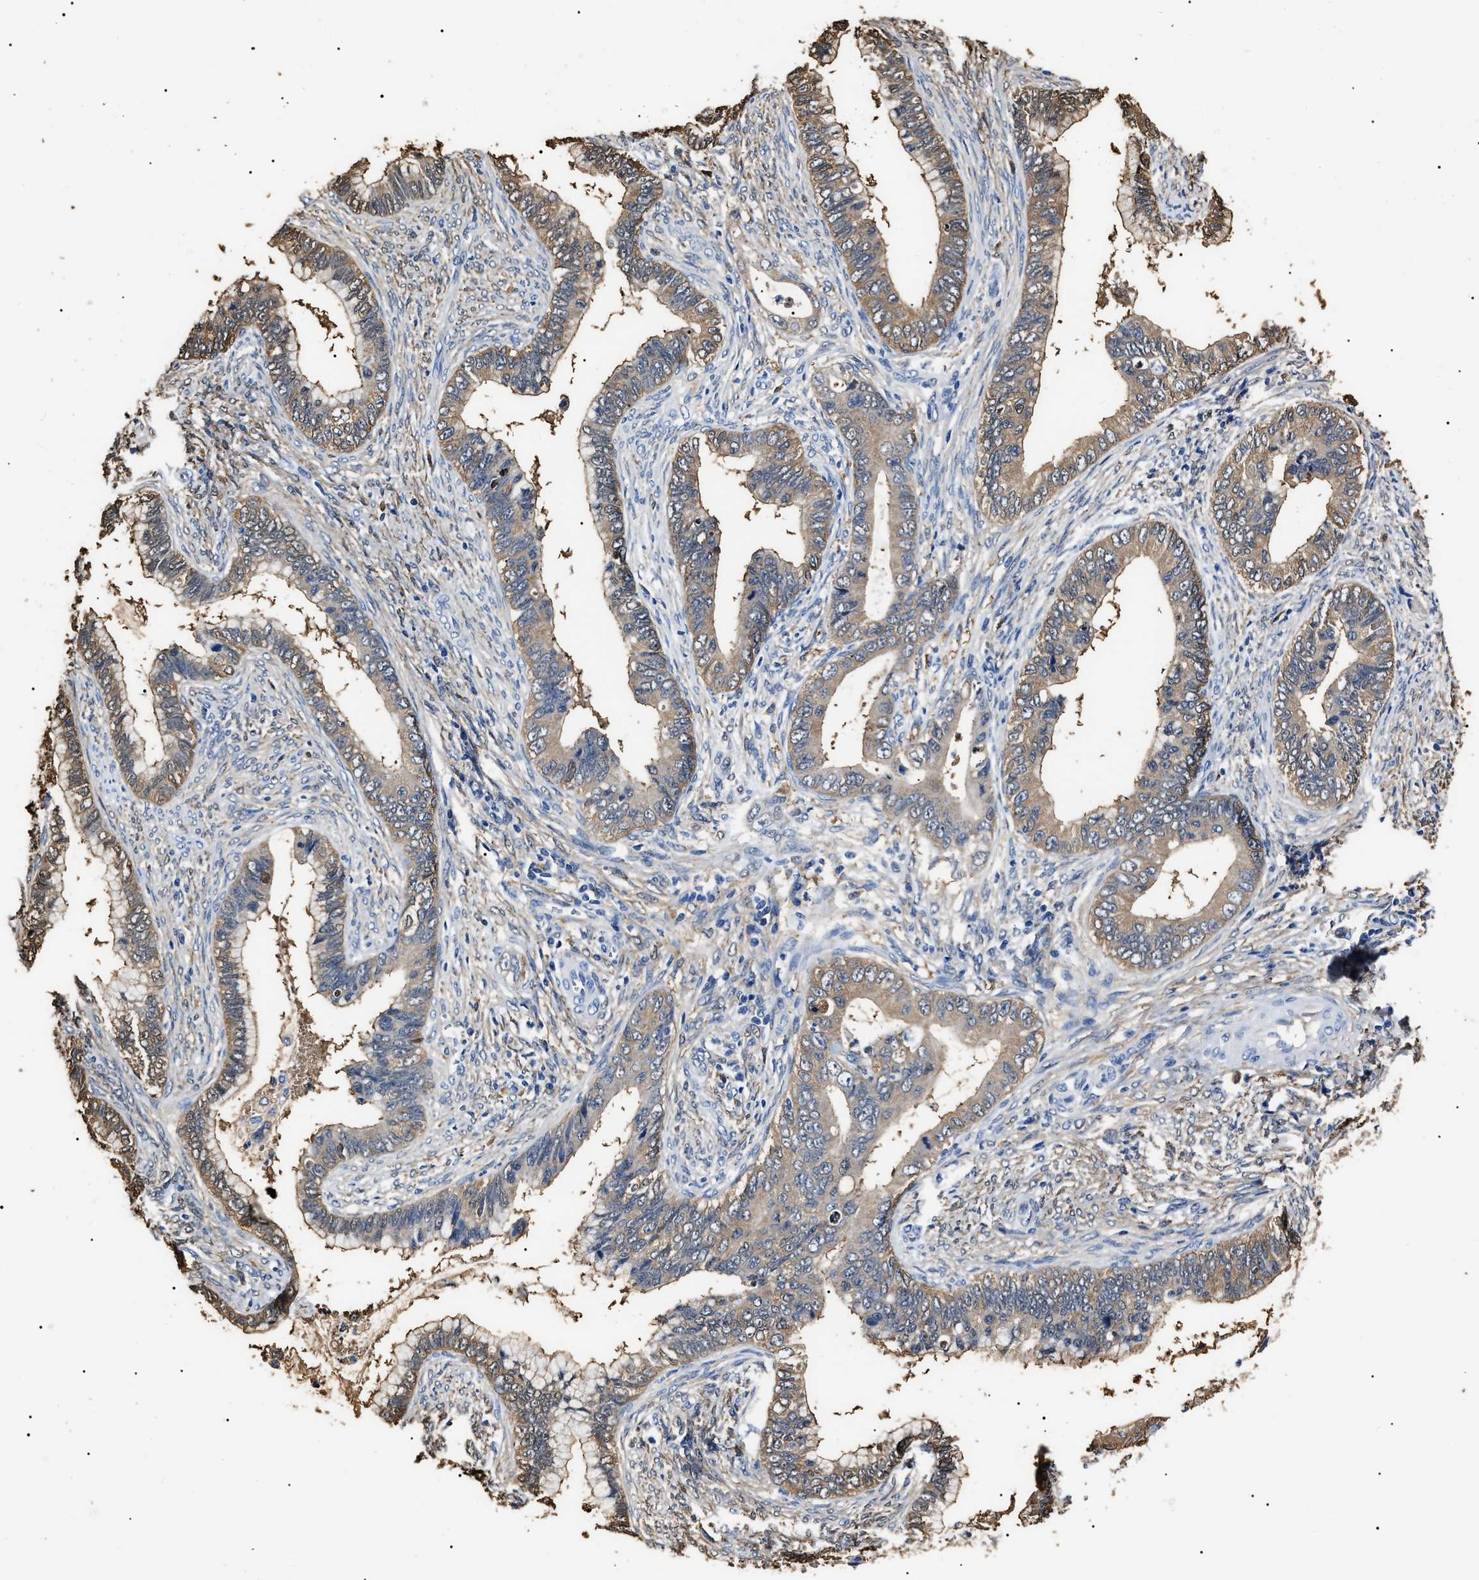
{"staining": {"intensity": "weak", "quantity": ">75%", "location": "cytoplasmic/membranous"}, "tissue": "cervical cancer", "cell_type": "Tumor cells", "image_type": "cancer", "snomed": [{"axis": "morphology", "description": "Adenocarcinoma, NOS"}, {"axis": "topography", "description": "Cervix"}], "caption": "Immunohistochemistry (IHC) of adenocarcinoma (cervical) demonstrates low levels of weak cytoplasmic/membranous positivity in about >75% of tumor cells.", "gene": "ALDH1A1", "patient": {"sex": "female", "age": 44}}